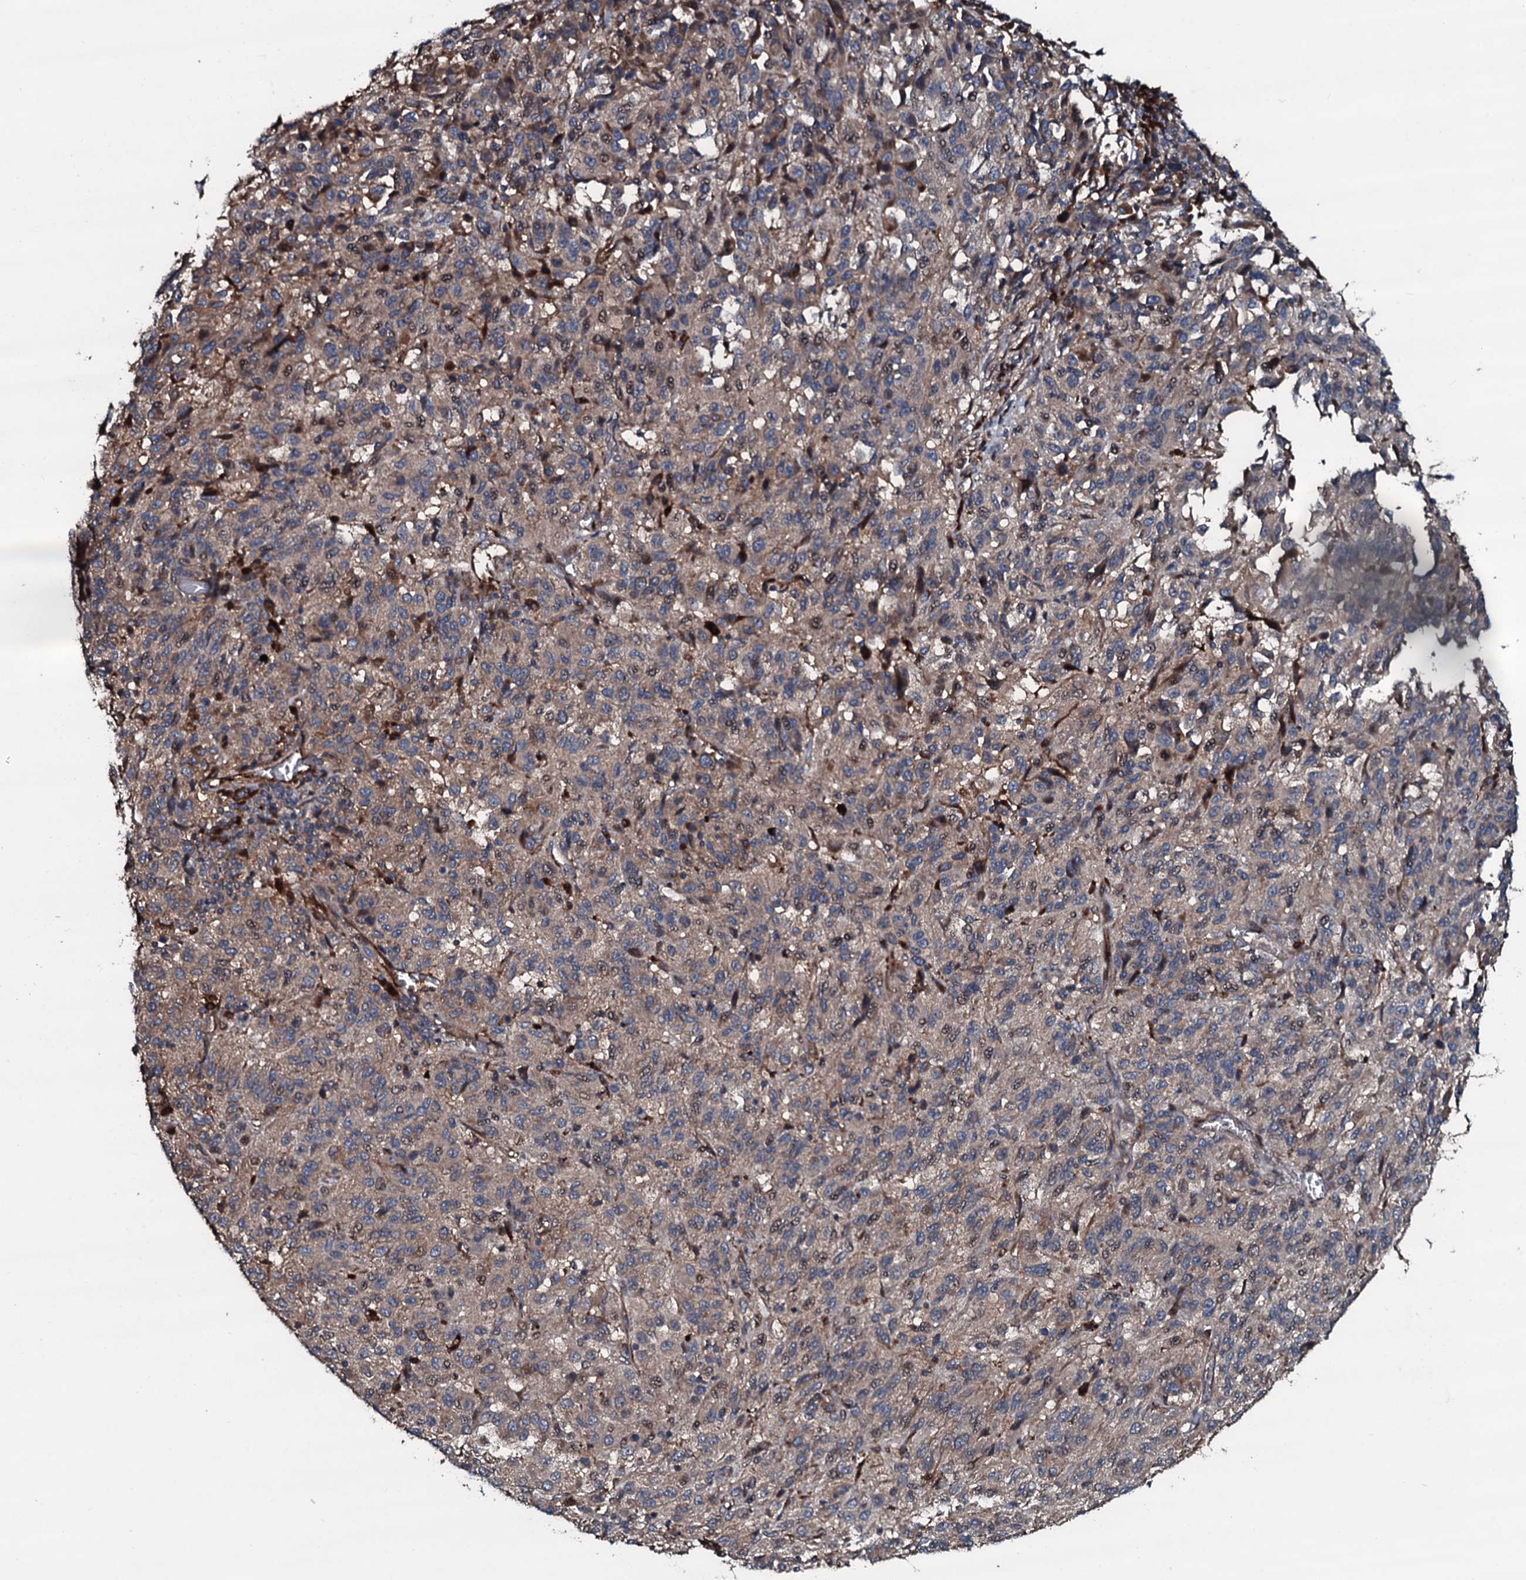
{"staining": {"intensity": "weak", "quantity": "25%-75%", "location": "cytoplasmic/membranous,nuclear"}, "tissue": "melanoma", "cell_type": "Tumor cells", "image_type": "cancer", "snomed": [{"axis": "morphology", "description": "Malignant melanoma, Metastatic site"}, {"axis": "topography", "description": "Lung"}], "caption": "Protein expression analysis of human malignant melanoma (metastatic site) reveals weak cytoplasmic/membranous and nuclear expression in approximately 25%-75% of tumor cells. Nuclei are stained in blue.", "gene": "AARS1", "patient": {"sex": "male", "age": 64}}